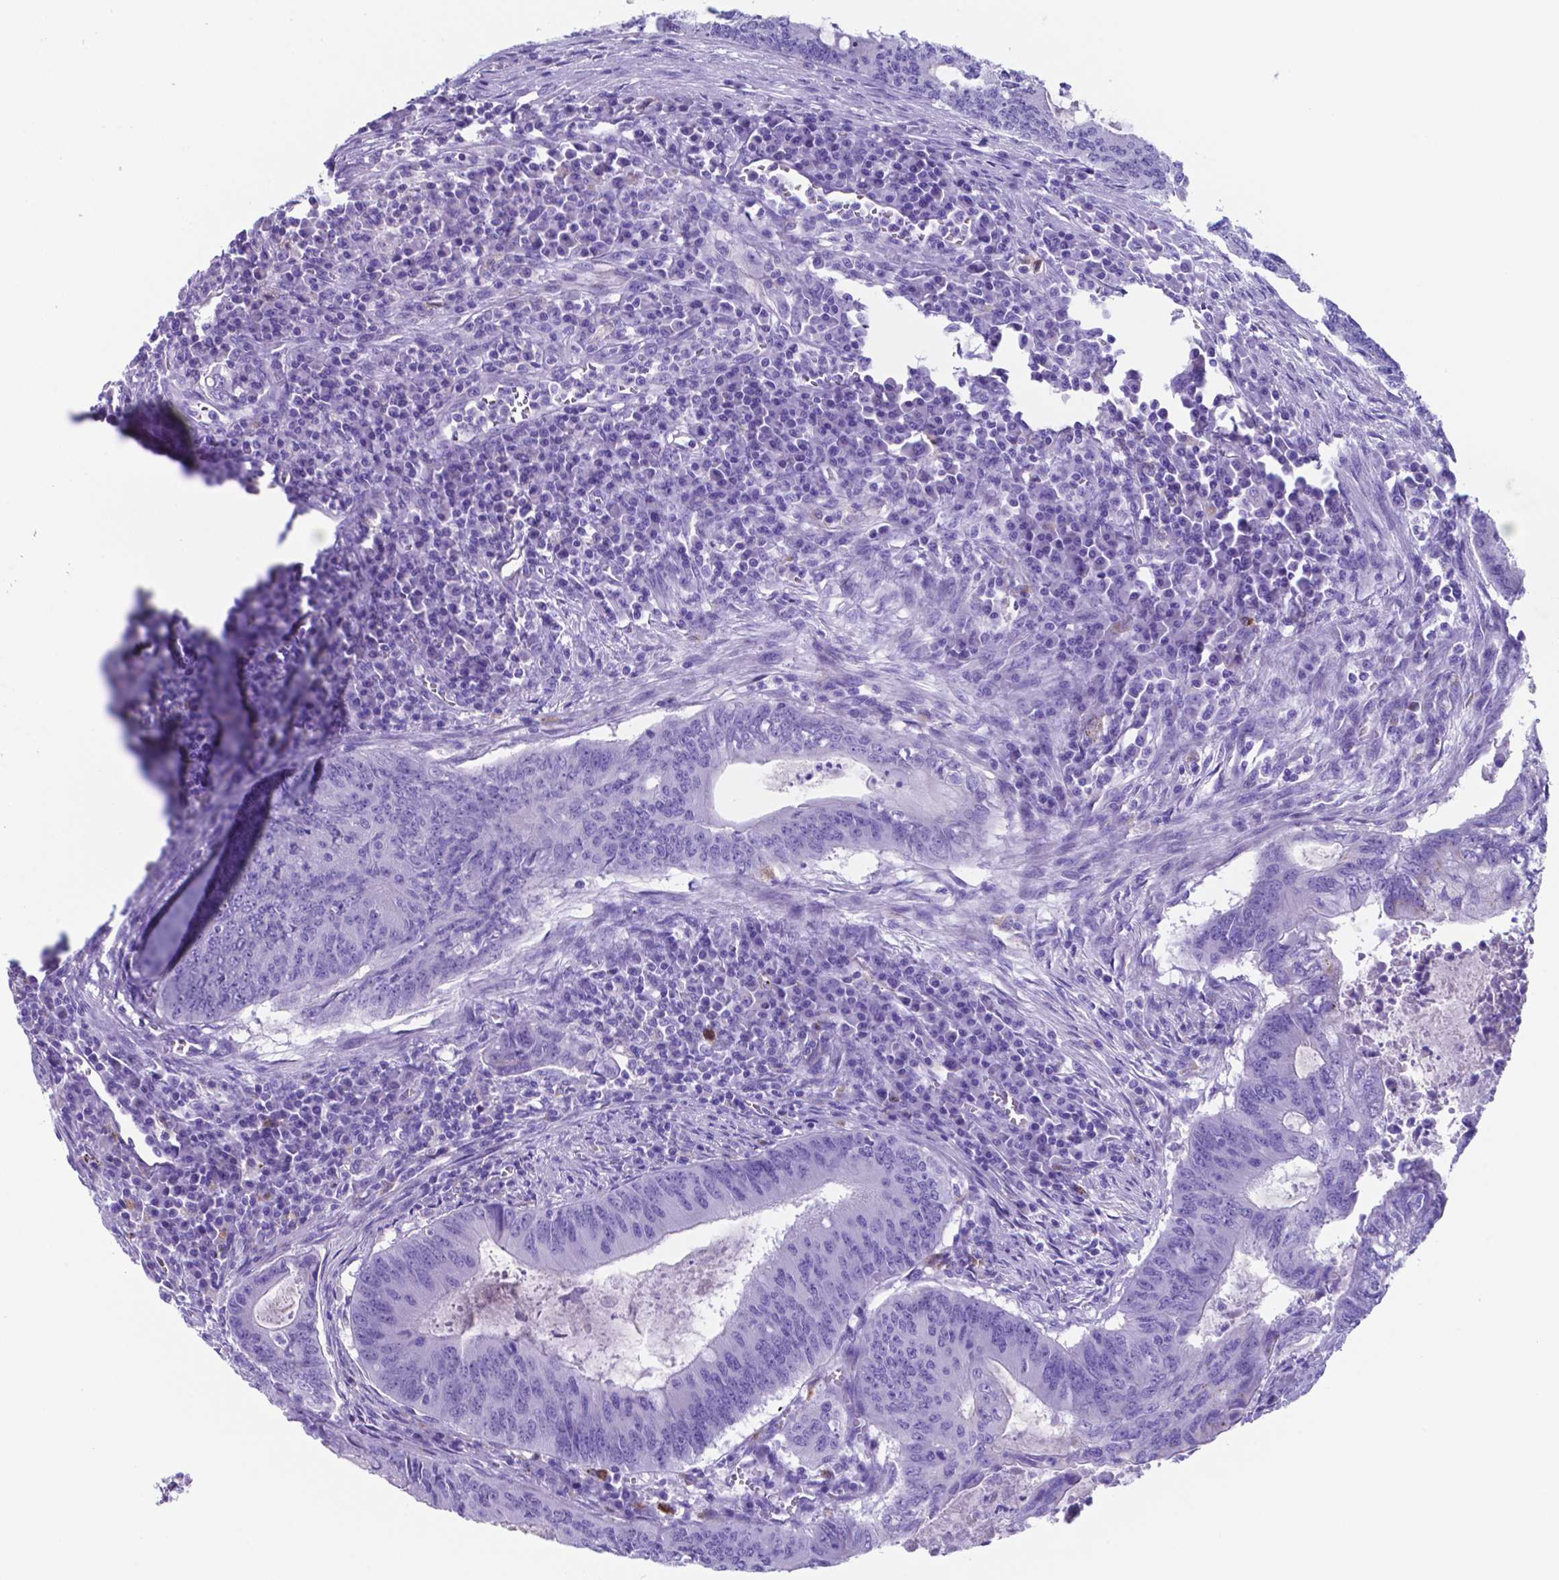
{"staining": {"intensity": "negative", "quantity": "none", "location": "none"}, "tissue": "colorectal cancer", "cell_type": "Tumor cells", "image_type": "cancer", "snomed": [{"axis": "morphology", "description": "Adenocarcinoma, NOS"}, {"axis": "topography", "description": "Colon"}], "caption": "High magnification brightfield microscopy of colorectal cancer stained with DAB (brown) and counterstained with hematoxylin (blue): tumor cells show no significant staining. (DAB (3,3'-diaminobenzidine) immunohistochemistry, high magnification).", "gene": "DNAAF8", "patient": {"sex": "male", "age": 67}}